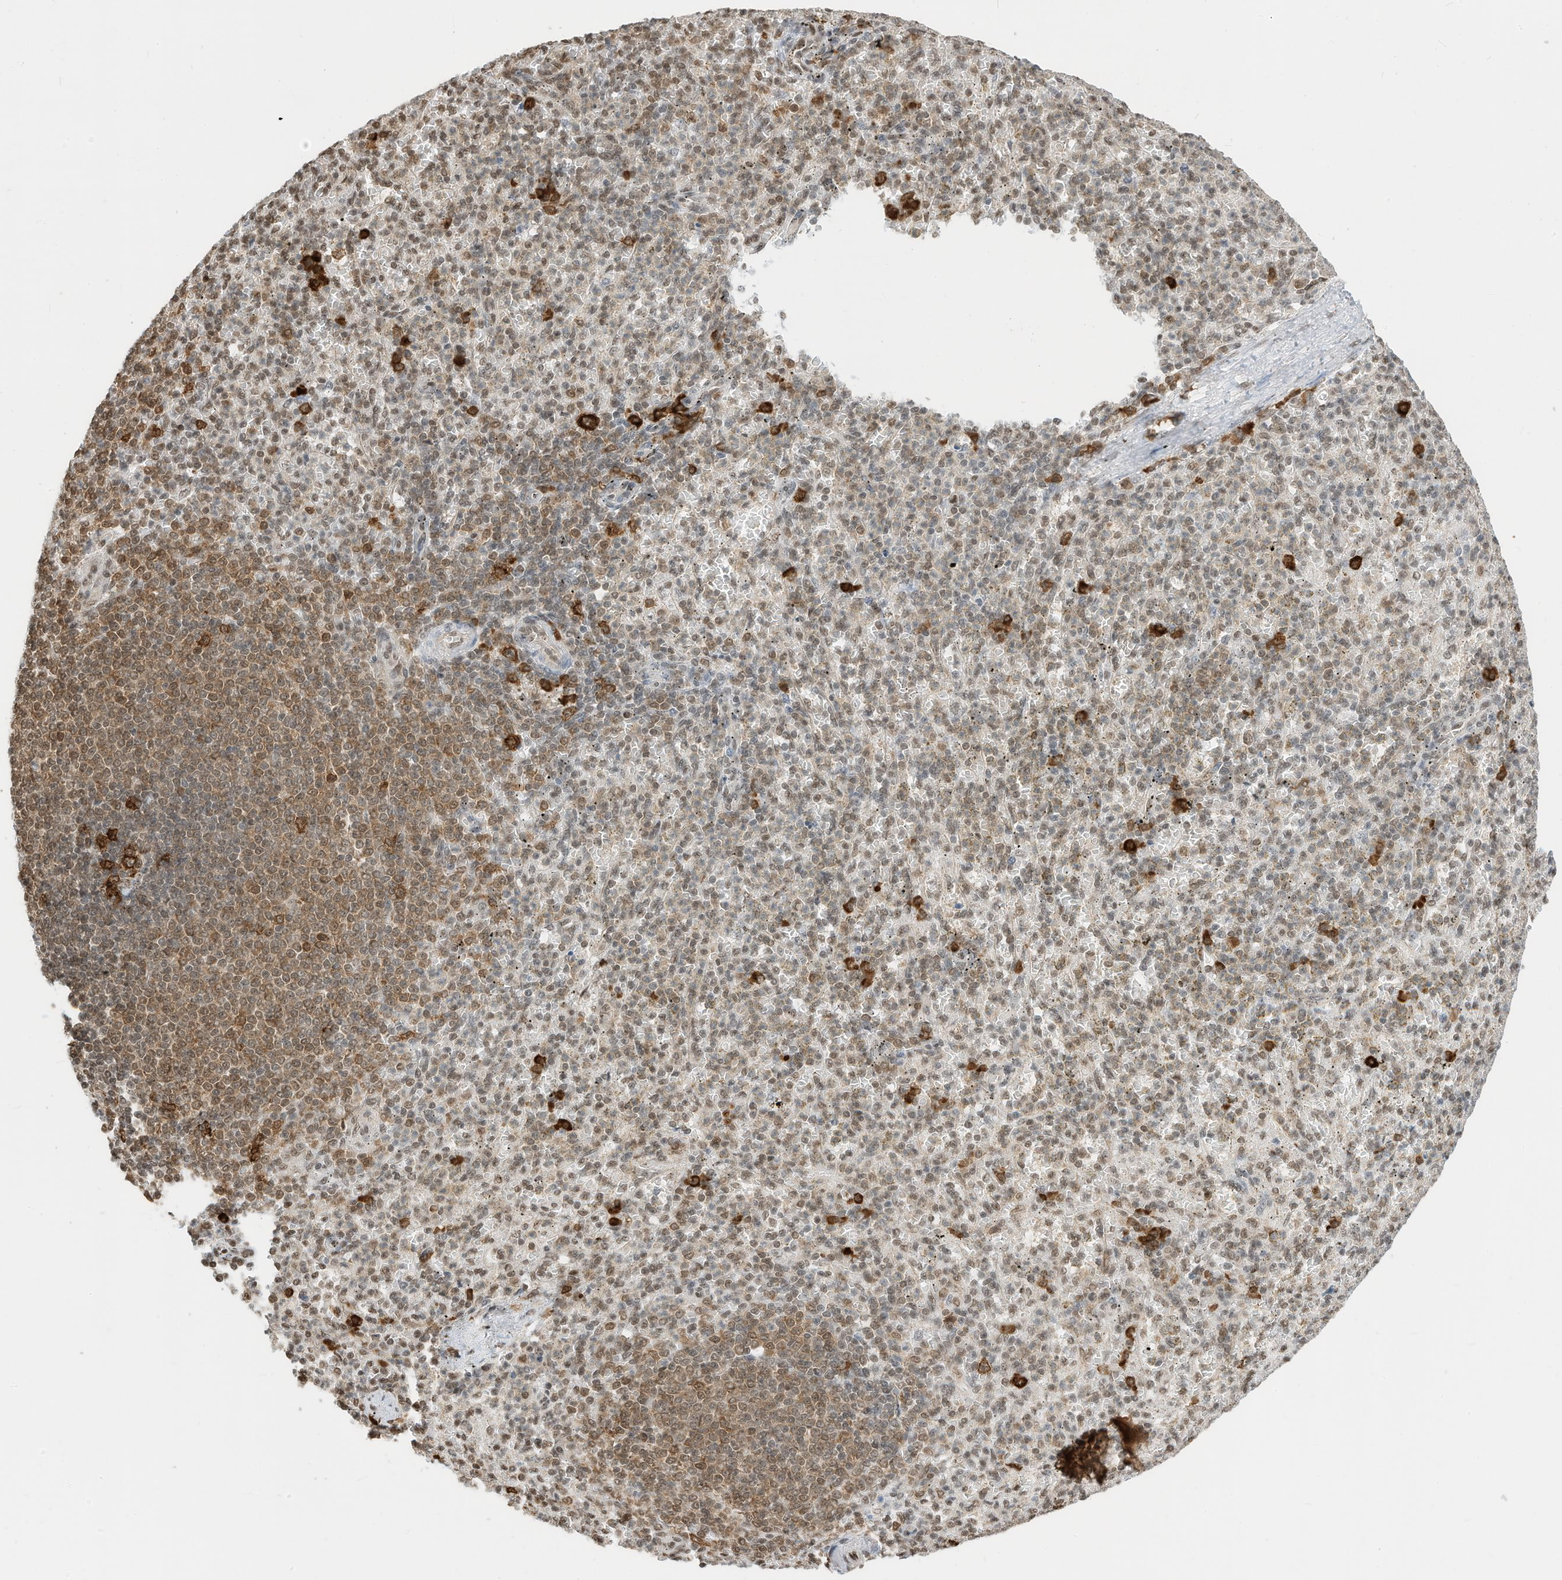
{"staining": {"intensity": "strong", "quantity": "<25%", "location": "cytoplasmic/membranous,nuclear"}, "tissue": "spleen", "cell_type": "Cells in red pulp", "image_type": "normal", "snomed": [{"axis": "morphology", "description": "Normal tissue, NOS"}, {"axis": "topography", "description": "Spleen"}], "caption": "High-power microscopy captured an immunohistochemistry (IHC) image of normal spleen, revealing strong cytoplasmic/membranous,nuclear positivity in about <25% of cells in red pulp. (DAB (3,3'-diaminobenzidine) = brown stain, brightfield microscopy at high magnification).", "gene": "ZNF195", "patient": {"sex": "female", "age": 74}}